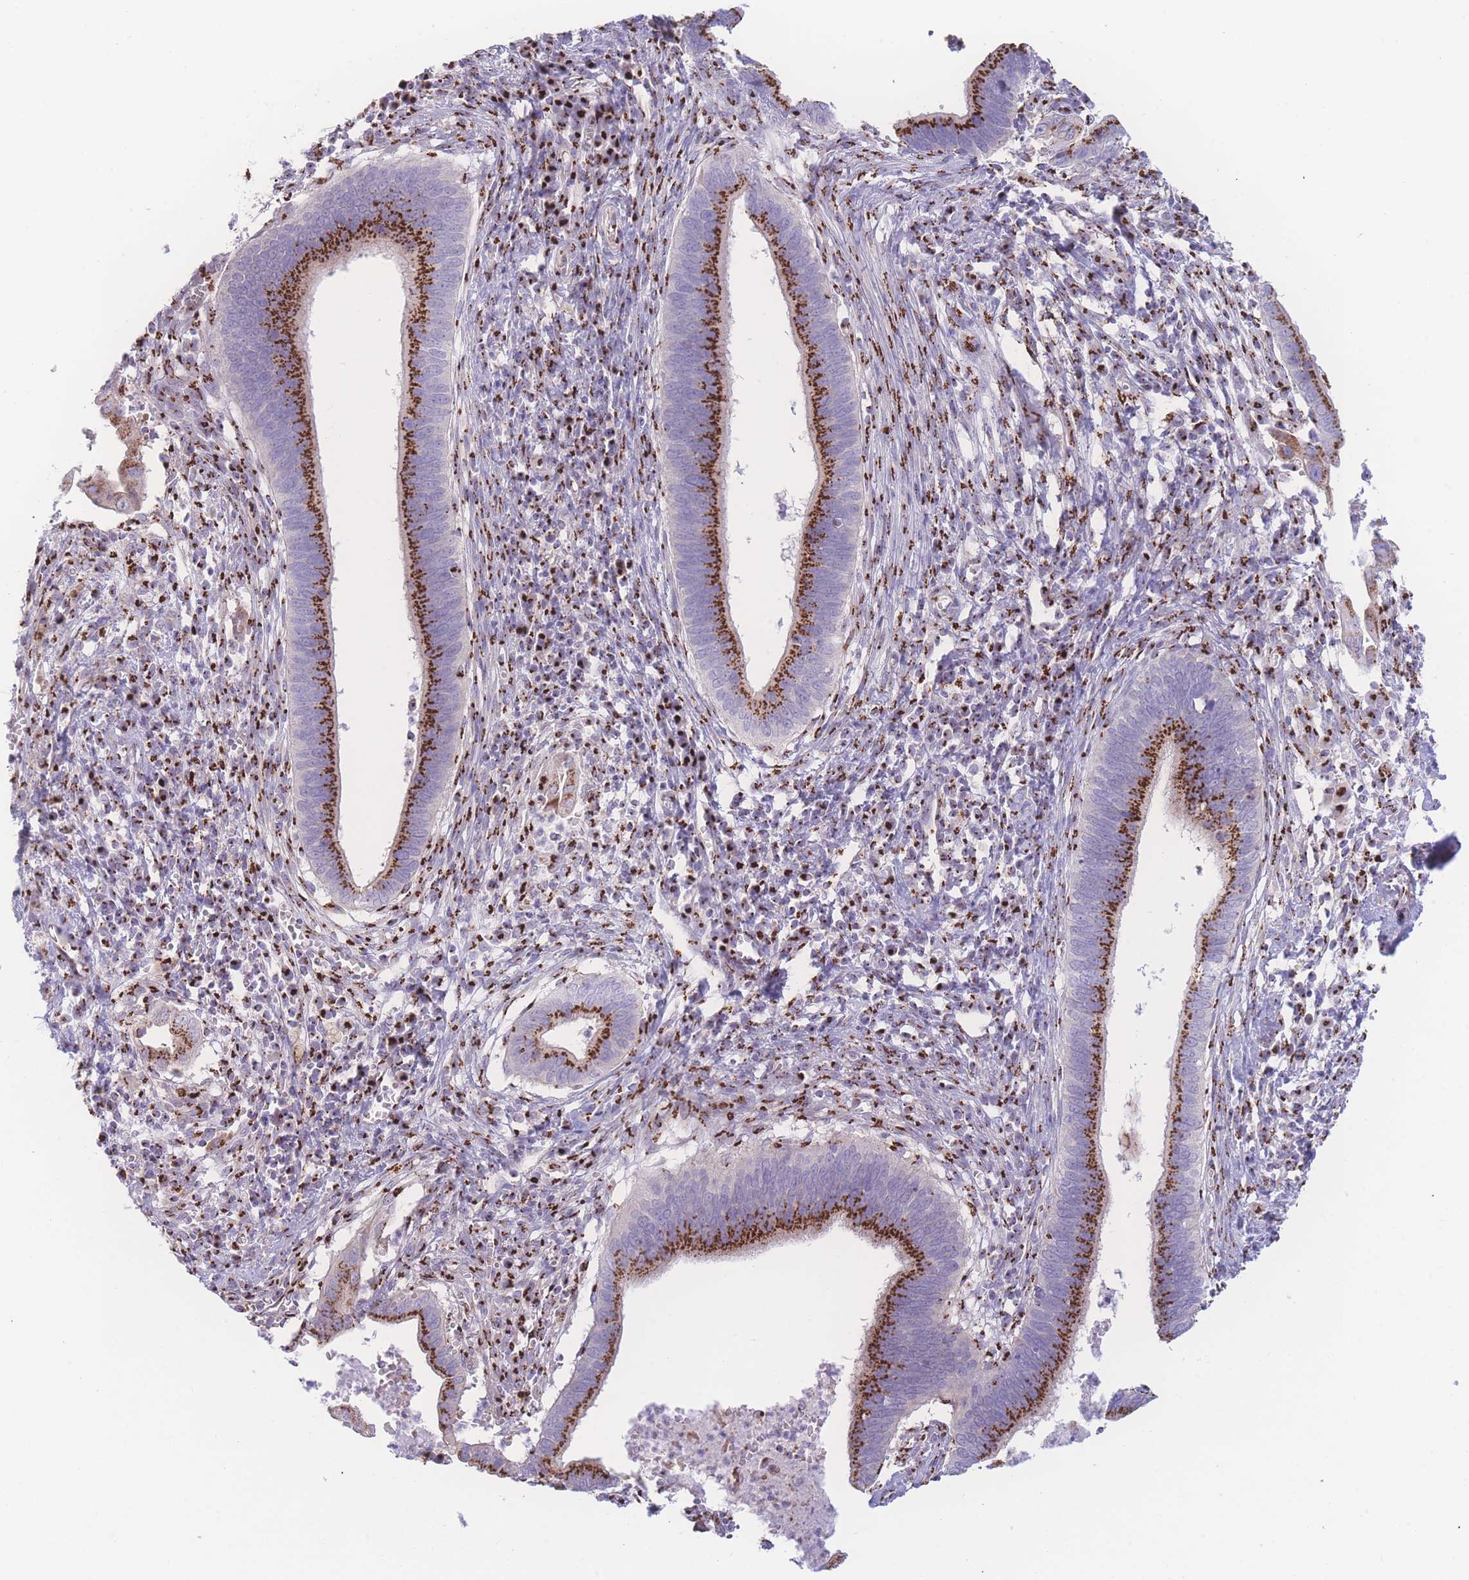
{"staining": {"intensity": "strong", "quantity": ">75%", "location": "cytoplasmic/membranous"}, "tissue": "cervical cancer", "cell_type": "Tumor cells", "image_type": "cancer", "snomed": [{"axis": "morphology", "description": "Adenocarcinoma, NOS"}, {"axis": "topography", "description": "Cervix"}], "caption": "This photomicrograph shows immunohistochemistry staining of adenocarcinoma (cervical), with high strong cytoplasmic/membranous positivity in about >75% of tumor cells.", "gene": "GOLM2", "patient": {"sex": "female", "age": 42}}